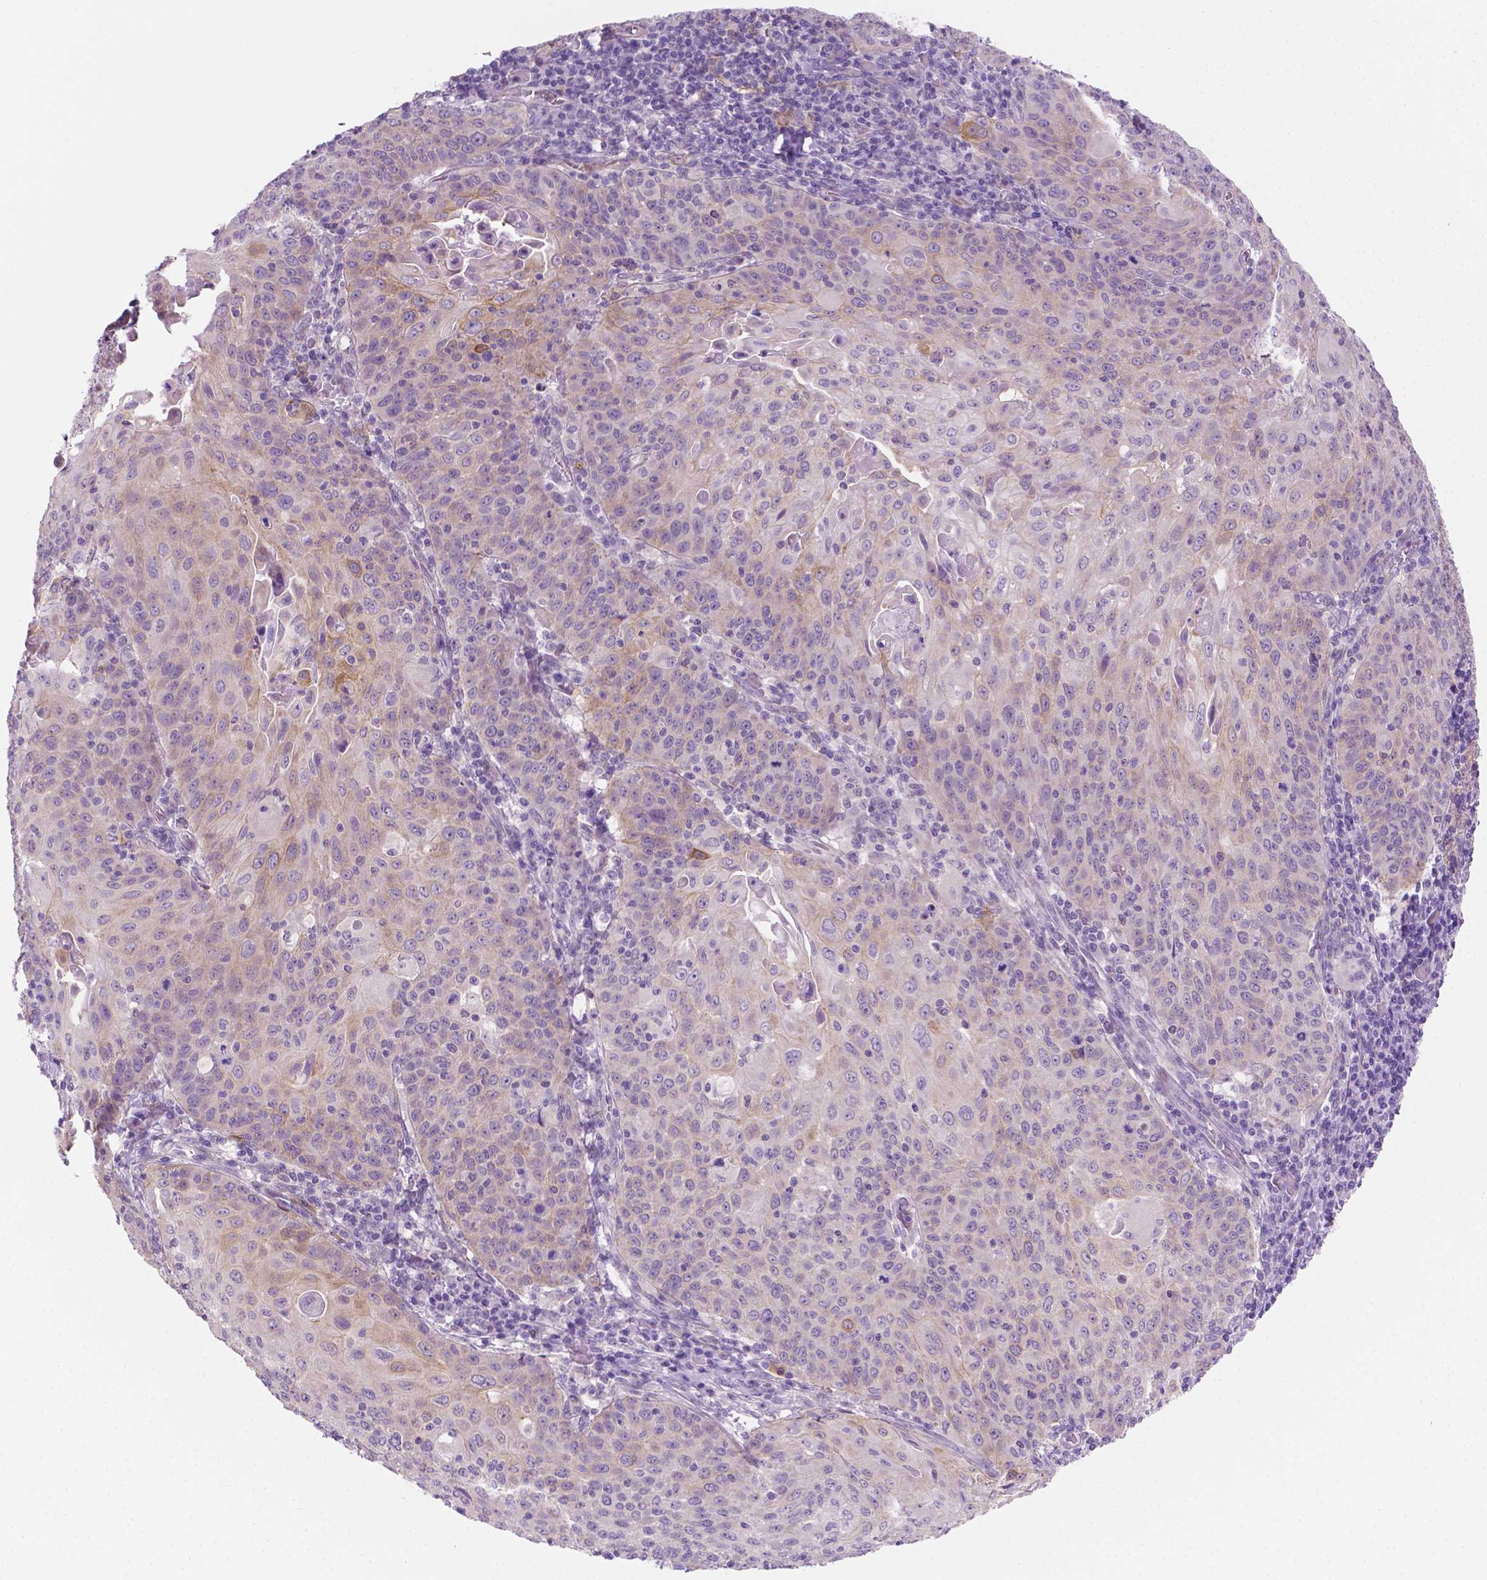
{"staining": {"intensity": "moderate", "quantity": "<25%", "location": "cytoplasmic/membranous"}, "tissue": "cervical cancer", "cell_type": "Tumor cells", "image_type": "cancer", "snomed": [{"axis": "morphology", "description": "Squamous cell carcinoma, NOS"}, {"axis": "topography", "description": "Cervix"}], "caption": "Immunohistochemistry (DAB (3,3'-diaminobenzidine)) staining of human squamous cell carcinoma (cervical) demonstrates moderate cytoplasmic/membranous protein staining in approximately <25% of tumor cells.", "gene": "EPPK1", "patient": {"sex": "female", "age": 65}}